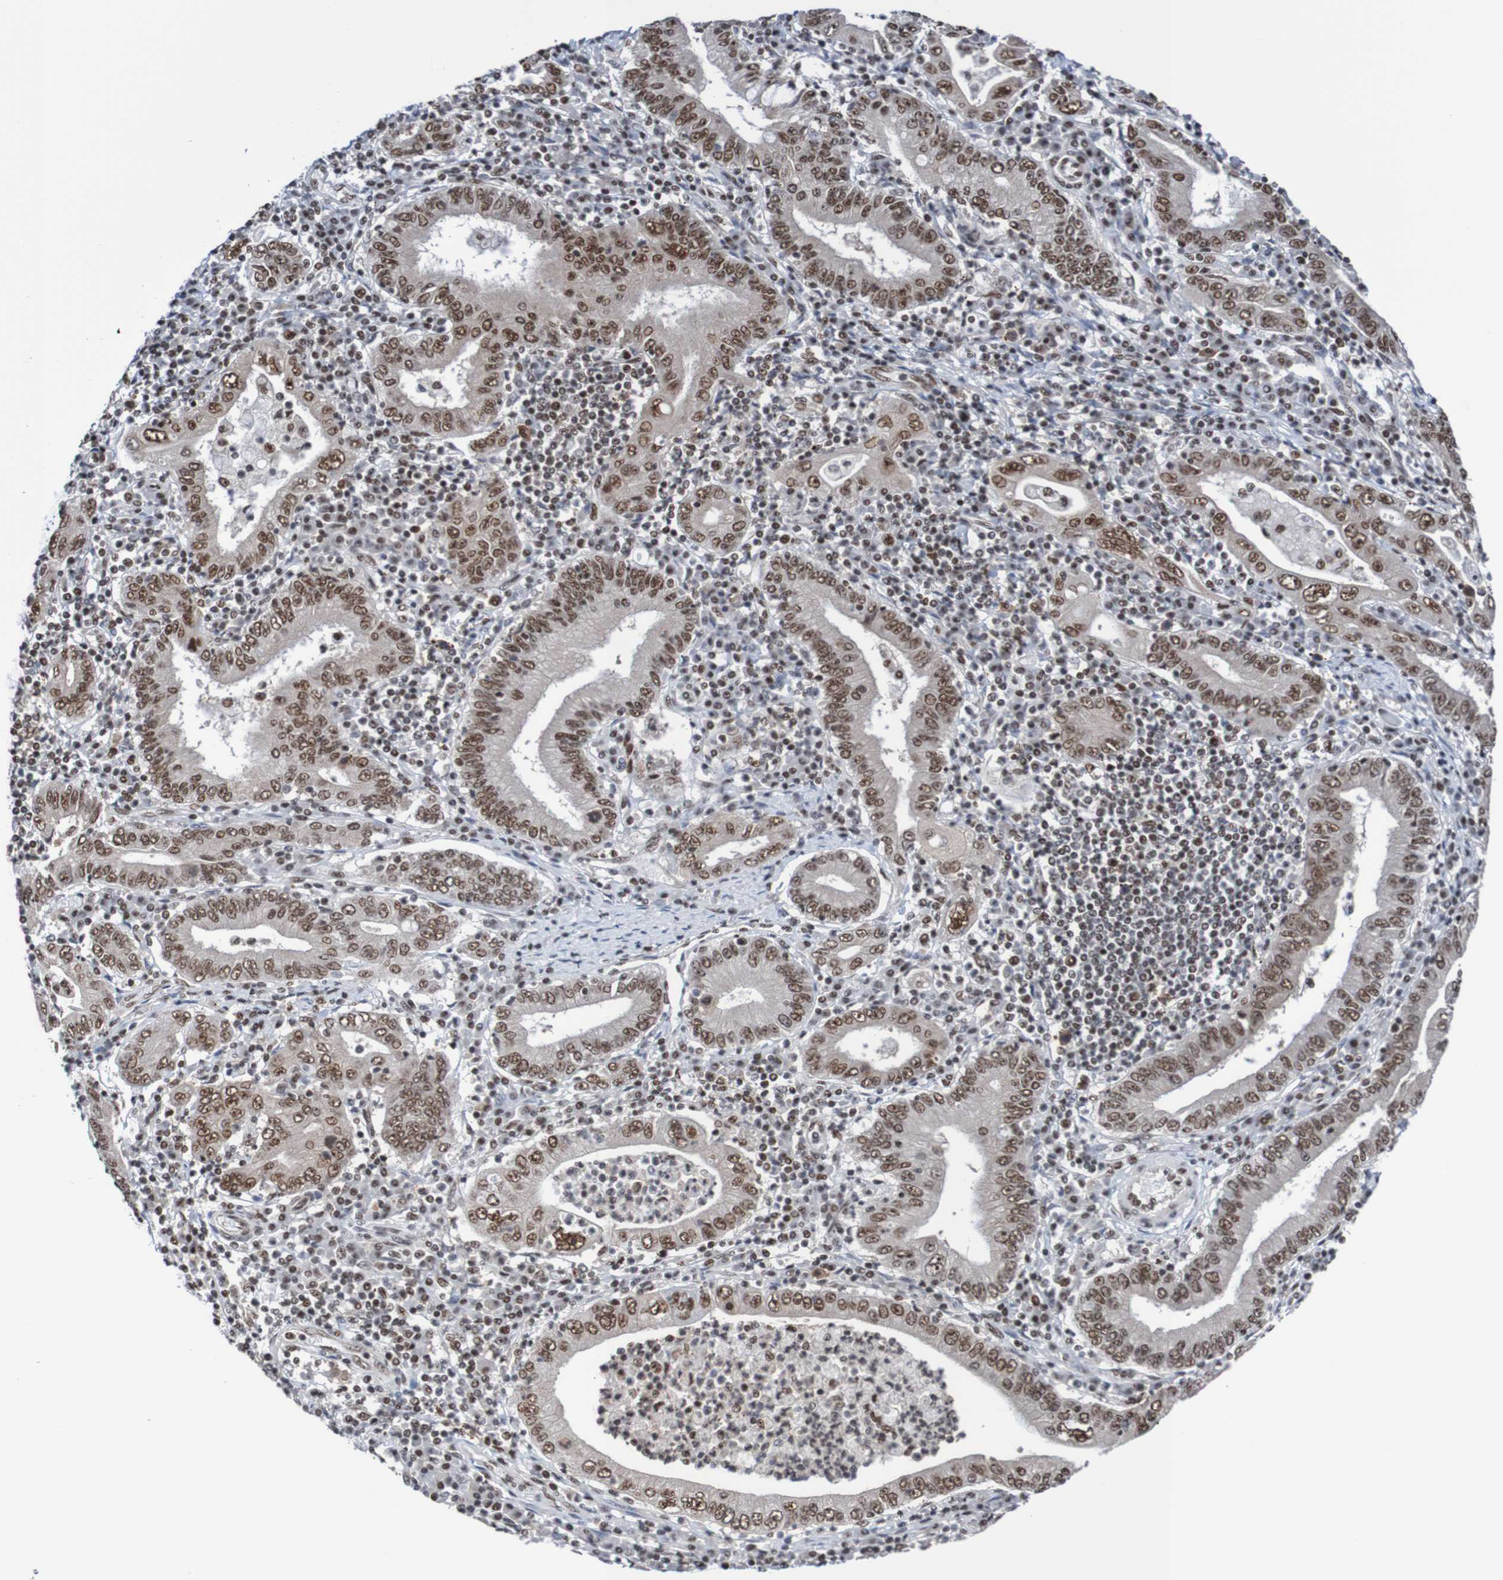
{"staining": {"intensity": "moderate", "quantity": ">75%", "location": "nuclear"}, "tissue": "stomach cancer", "cell_type": "Tumor cells", "image_type": "cancer", "snomed": [{"axis": "morphology", "description": "Normal tissue, NOS"}, {"axis": "morphology", "description": "Adenocarcinoma, NOS"}, {"axis": "topography", "description": "Esophagus"}, {"axis": "topography", "description": "Stomach, upper"}, {"axis": "topography", "description": "Peripheral nerve tissue"}], "caption": "Adenocarcinoma (stomach) stained with a brown dye shows moderate nuclear positive expression in about >75% of tumor cells.", "gene": "CDC5L", "patient": {"sex": "male", "age": 62}}